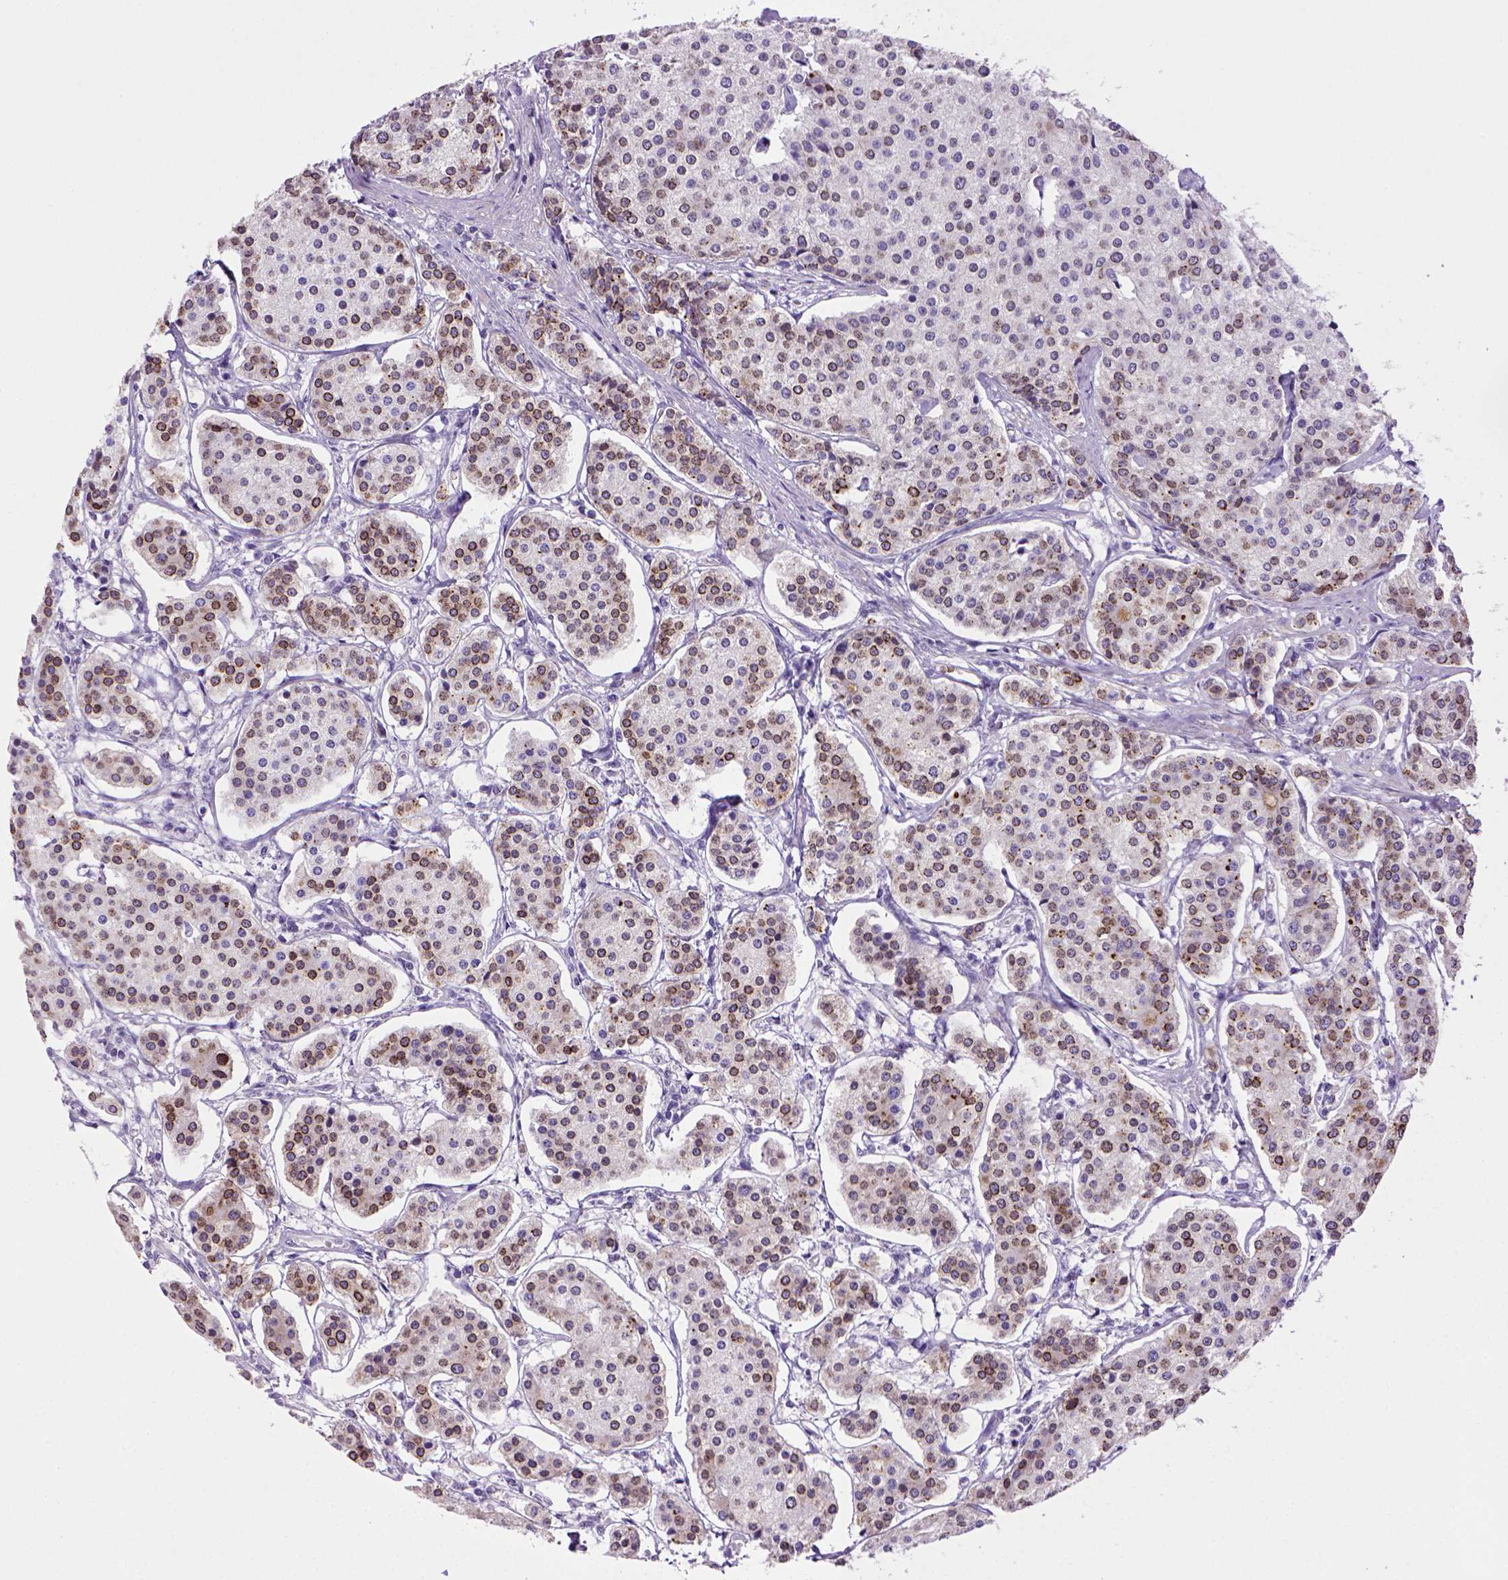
{"staining": {"intensity": "moderate", "quantity": "25%-75%", "location": "cytoplasmic/membranous,nuclear"}, "tissue": "carcinoid", "cell_type": "Tumor cells", "image_type": "cancer", "snomed": [{"axis": "morphology", "description": "Carcinoid, malignant, NOS"}, {"axis": "topography", "description": "Small intestine"}], "caption": "Protein staining reveals moderate cytoplasmic/membranous and nuclear staining in approximately 25%-75% of tumor cells in carcinoid (malignant). The protein of interest is stained brown, and the nuclei are stained in blue (DAB (3,3'-diaminobenzidine) IHC with brightfield microscopy, high magnification).", "gene": "BAAT", "patient": {"sex": "female", "age": 65}}